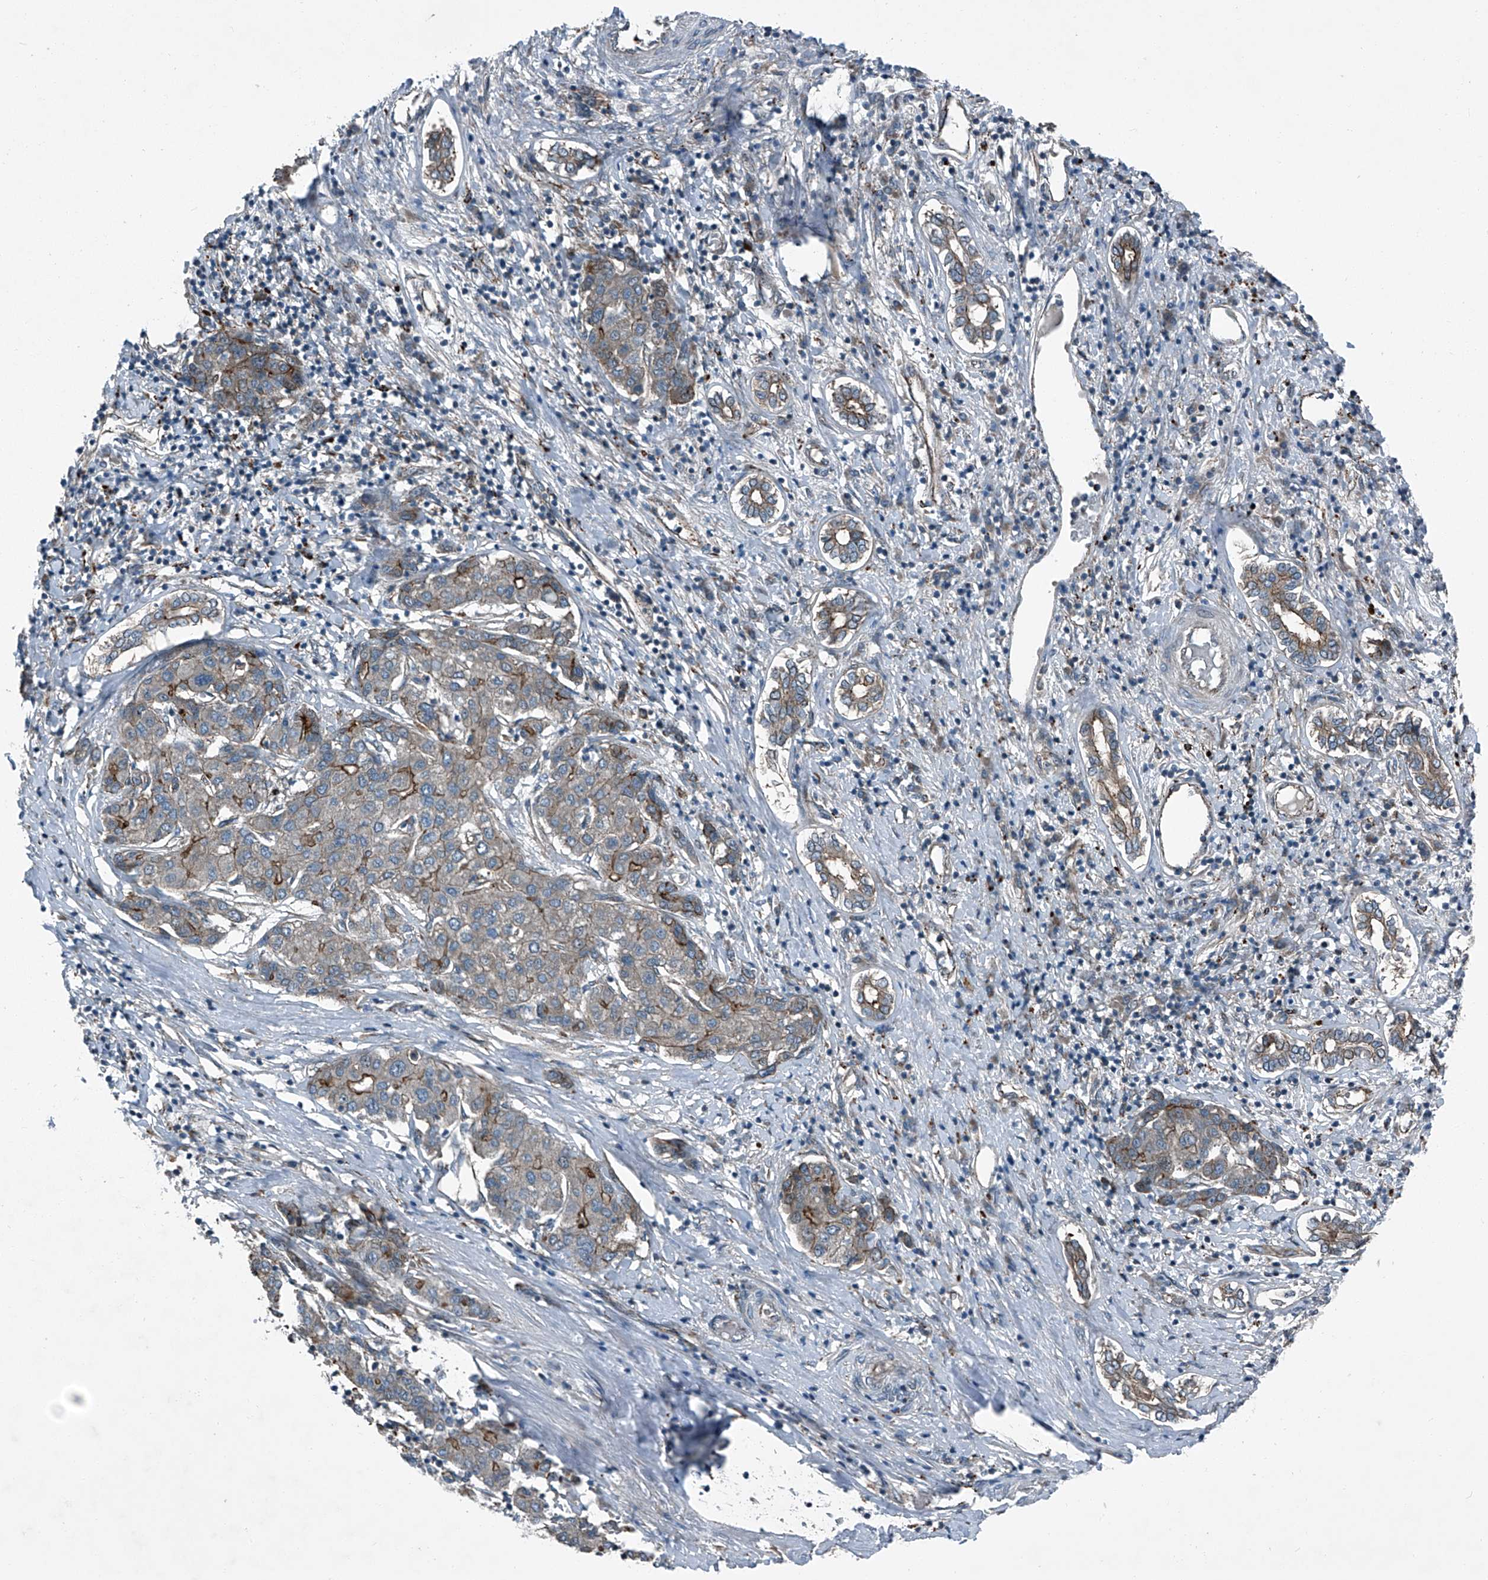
{"staining": {"intensity": "moderate", "quantity": "<25%", "location": "cytoplasmic/membranous"}, "tissue": "liver cancer", "cell_type": "Tumor cells", "image_type": "cancer", "snomed": [{"axis": "morphology", "description": "Carcinoma, Hepatocellular, NOS"}, {"axis": "topography", "description": "Liver"}], "caption": "Protein expression analysis of liver hepatocellular carcinoma exhibits moderate cytoplasmic/membranous staining in about <25% of tumor cells. The staining was performed using DAB, with brown indicating positive protein expression. Nuclei are stained blue with hematoxylin.", "gene": "SENP2", "patient": {"sex": "male", "age": 65}}